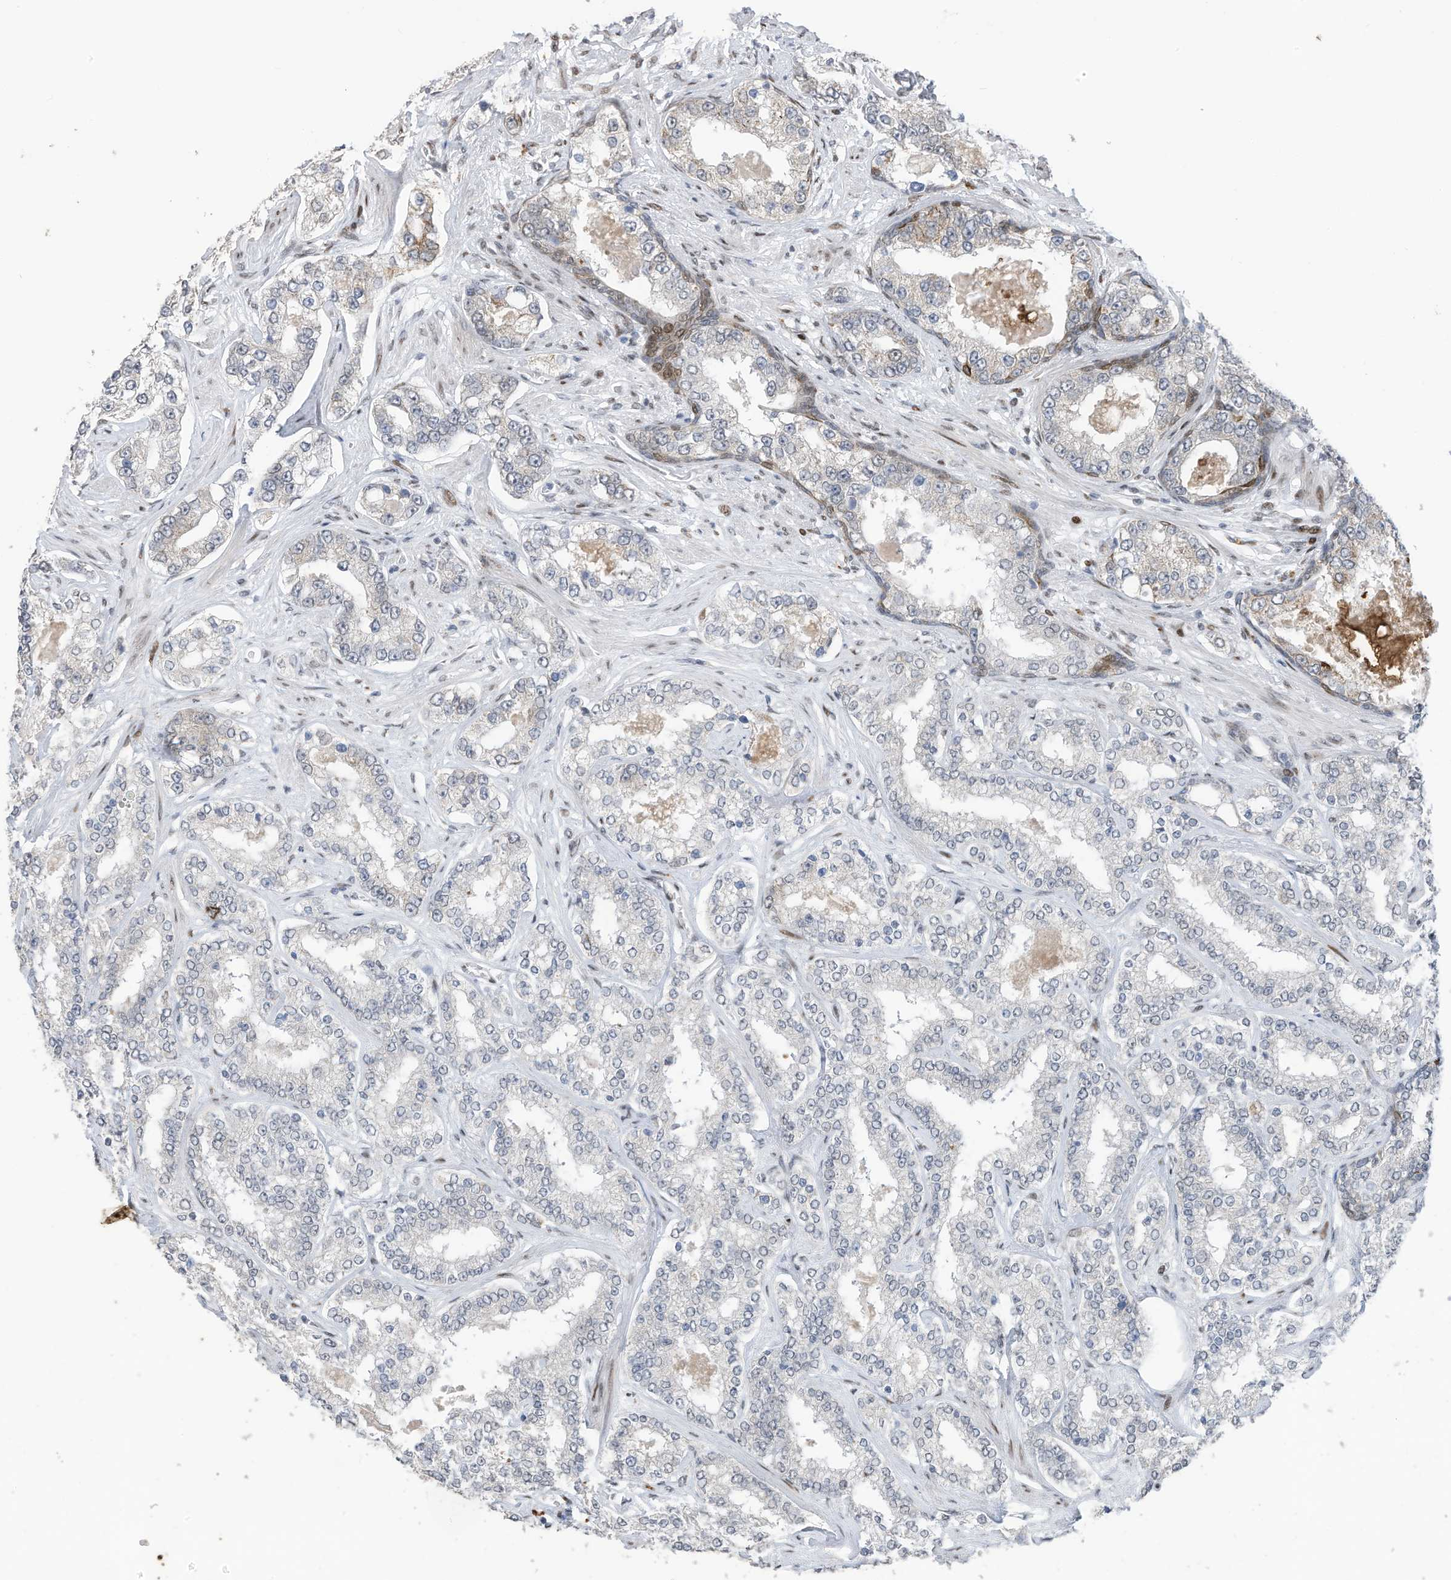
{"staining": {"intensity": "negative", "quantity": "none", "location": "none"}, "tissue": "prostate cancer", "cell_type": "Tumor cells", "image_type": "cancer", "snomed": [{"axis": "morphology", "description": "Normal tissue, NOS"}, {"axis": "morphology", "description": "Adenocarcinoma, High grade"}, {"axis": "topography", "description": "Prostate"}], "caption": "Micrograph shows no protein positivity in tumor cells of prostate cancer tissue.", "gene": "RABL3", "patient": {"sex": "male", "age": 83}}